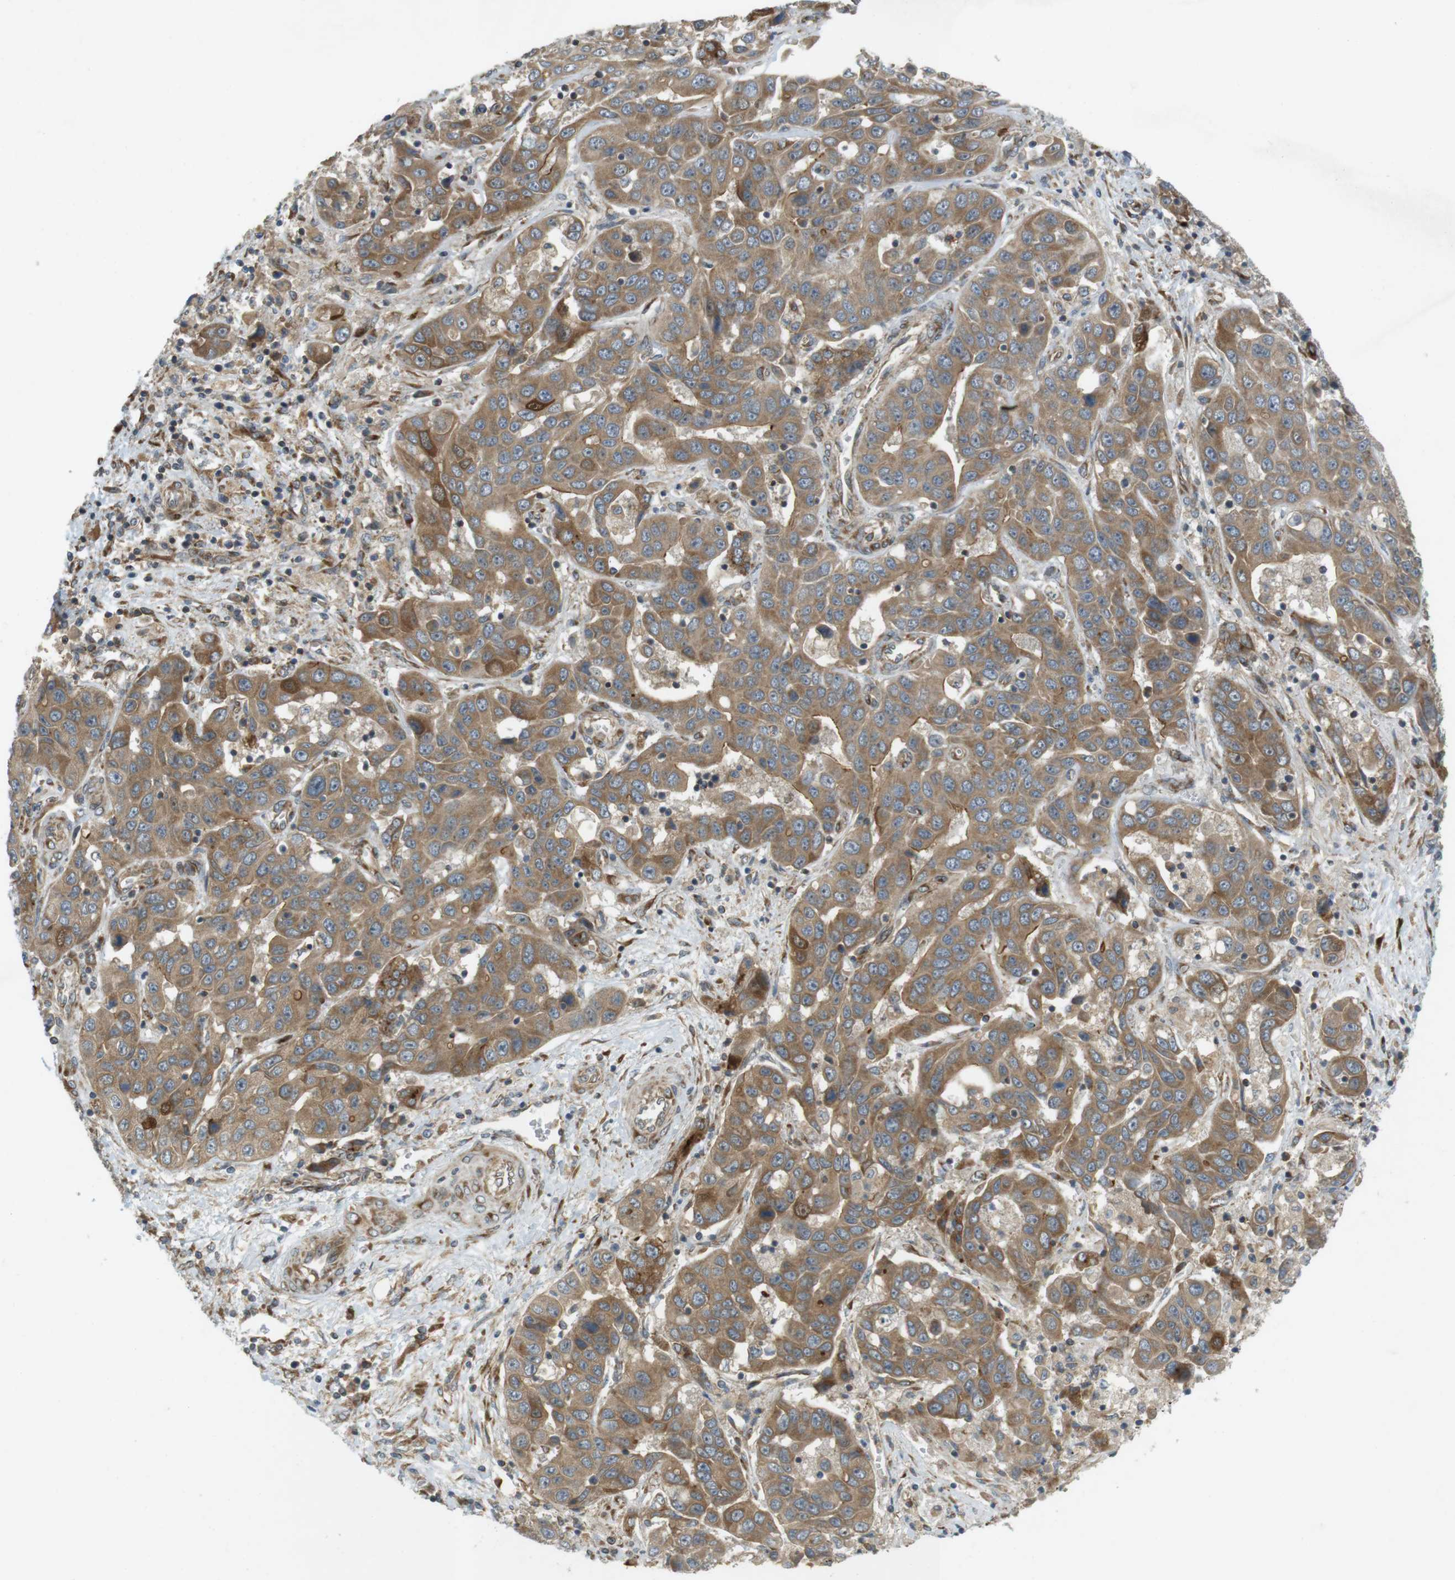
{"staining": {"intensity": "moderate", "quantity": ">75%", "location": "cytoplasmic/membranous,nuclear"}, "tissue": "liver cancer", "cell_type": "Tumor cells", "image_type": "cancer", "snomed": [{"axis": "morphology", "description": "Carcinoma, Hepatocellular, NOS"}, {"axis": "topography", "description": "Liver"}], "caption": "High-magnification brightfield microscopy of hepatocellular carcinoma (liver) stained with DAB (brown) and counterstained with hematoxylin (blue). tumor cells exhibit moderate cytoplasmic/membranous and nuclear positivity is identified in approximately>75% of cells. (DAB (3,3'-diaminobenzidine) IHC, brown staining for protein, blue staining for nuclei).", "gene": "SLC41A1", "patient": {"sex": "male", "age": 72}}